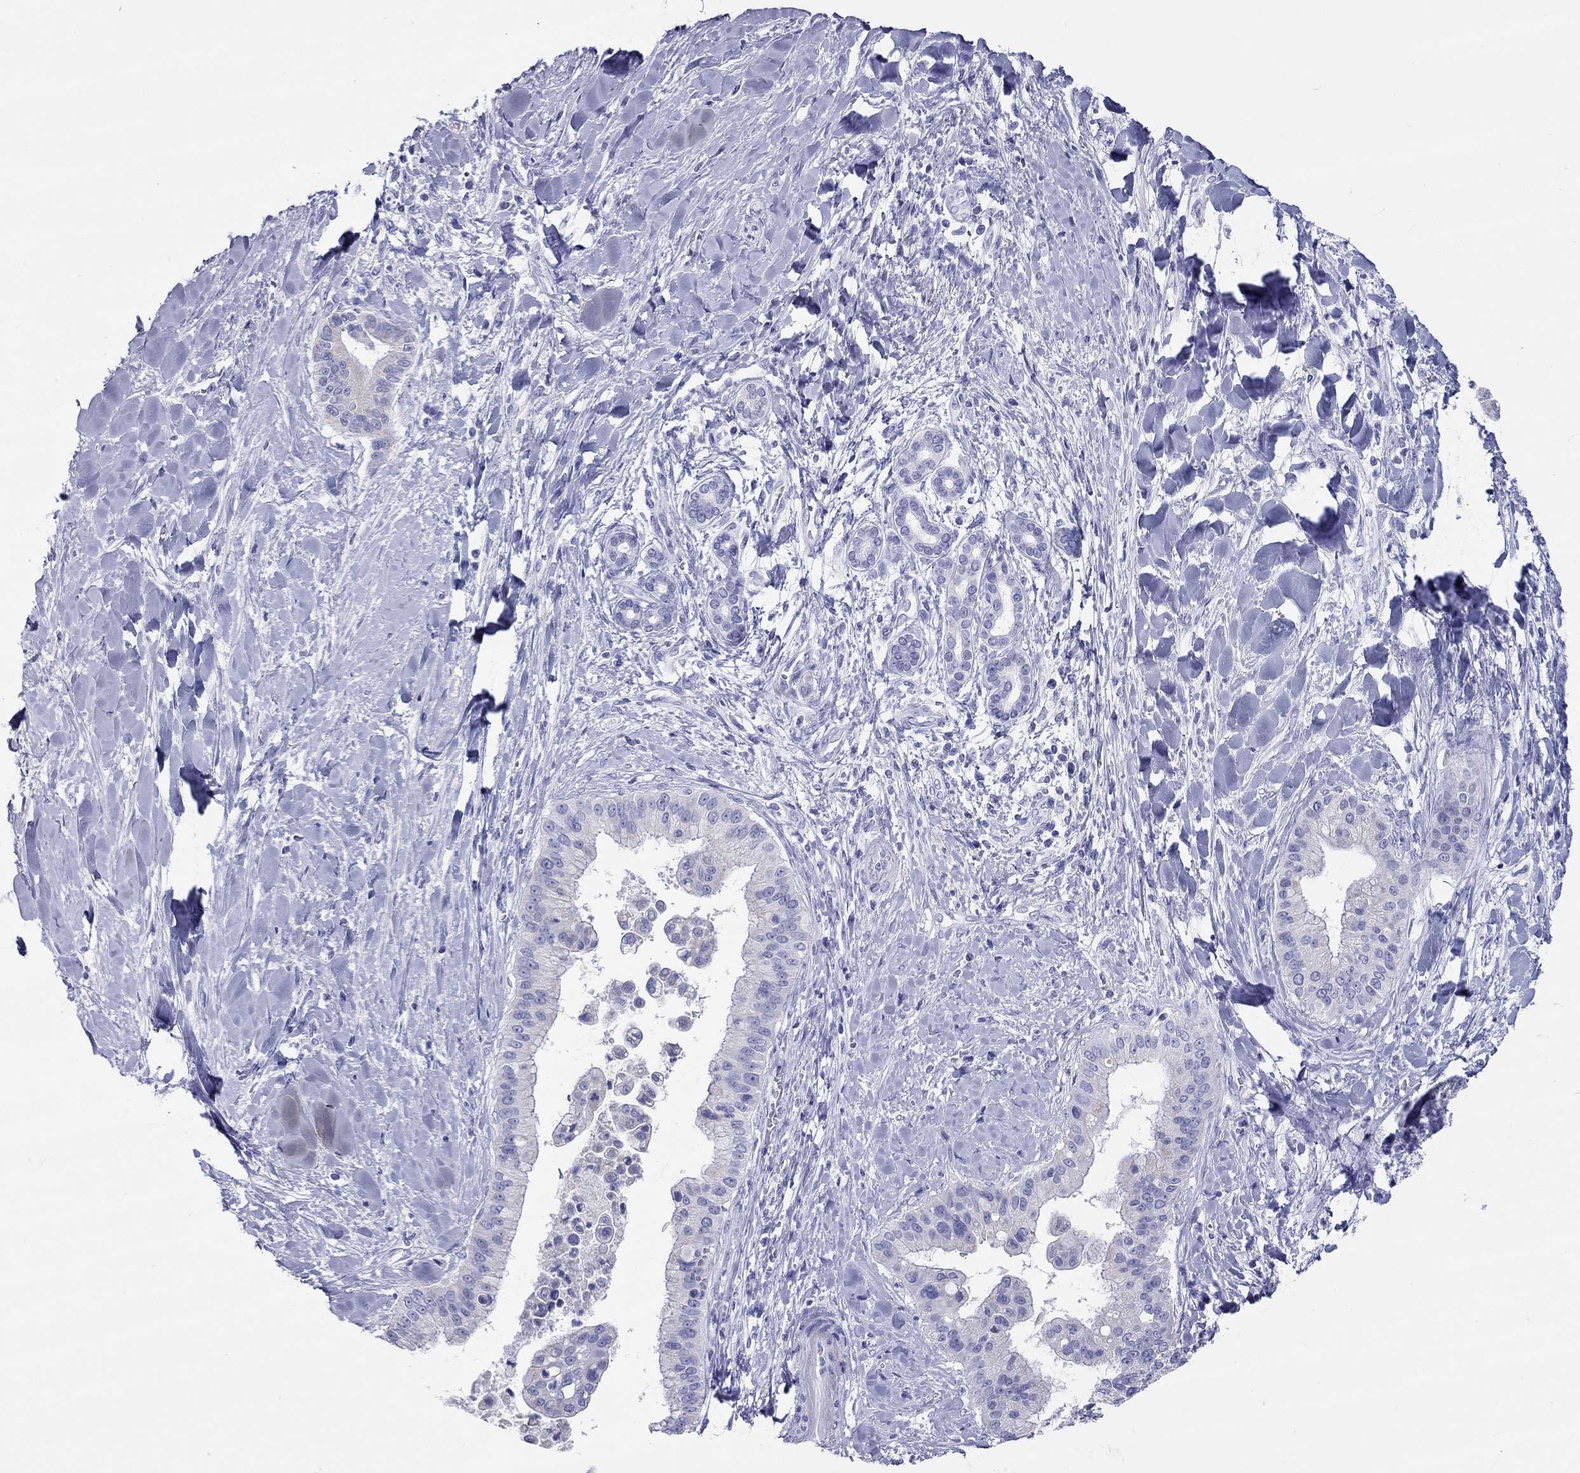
{"staining": {"intensity": "negative", "quantity": "none", "location": "none"}, "tissue": "liver cancer", "cell_type": "Tumor cells", "image_type": "cancer", "snomed": [{"axis": "morphology", "description": "Cholangiocarcinoma"}, {"axis": "topography", "description": "Liver"}], "caption": "Tumor cells show no significant protein expression in cholangiocarcinoma (liver).", "gene": "DPY19L2", "patient": {"sex": "female", "age": 54}}